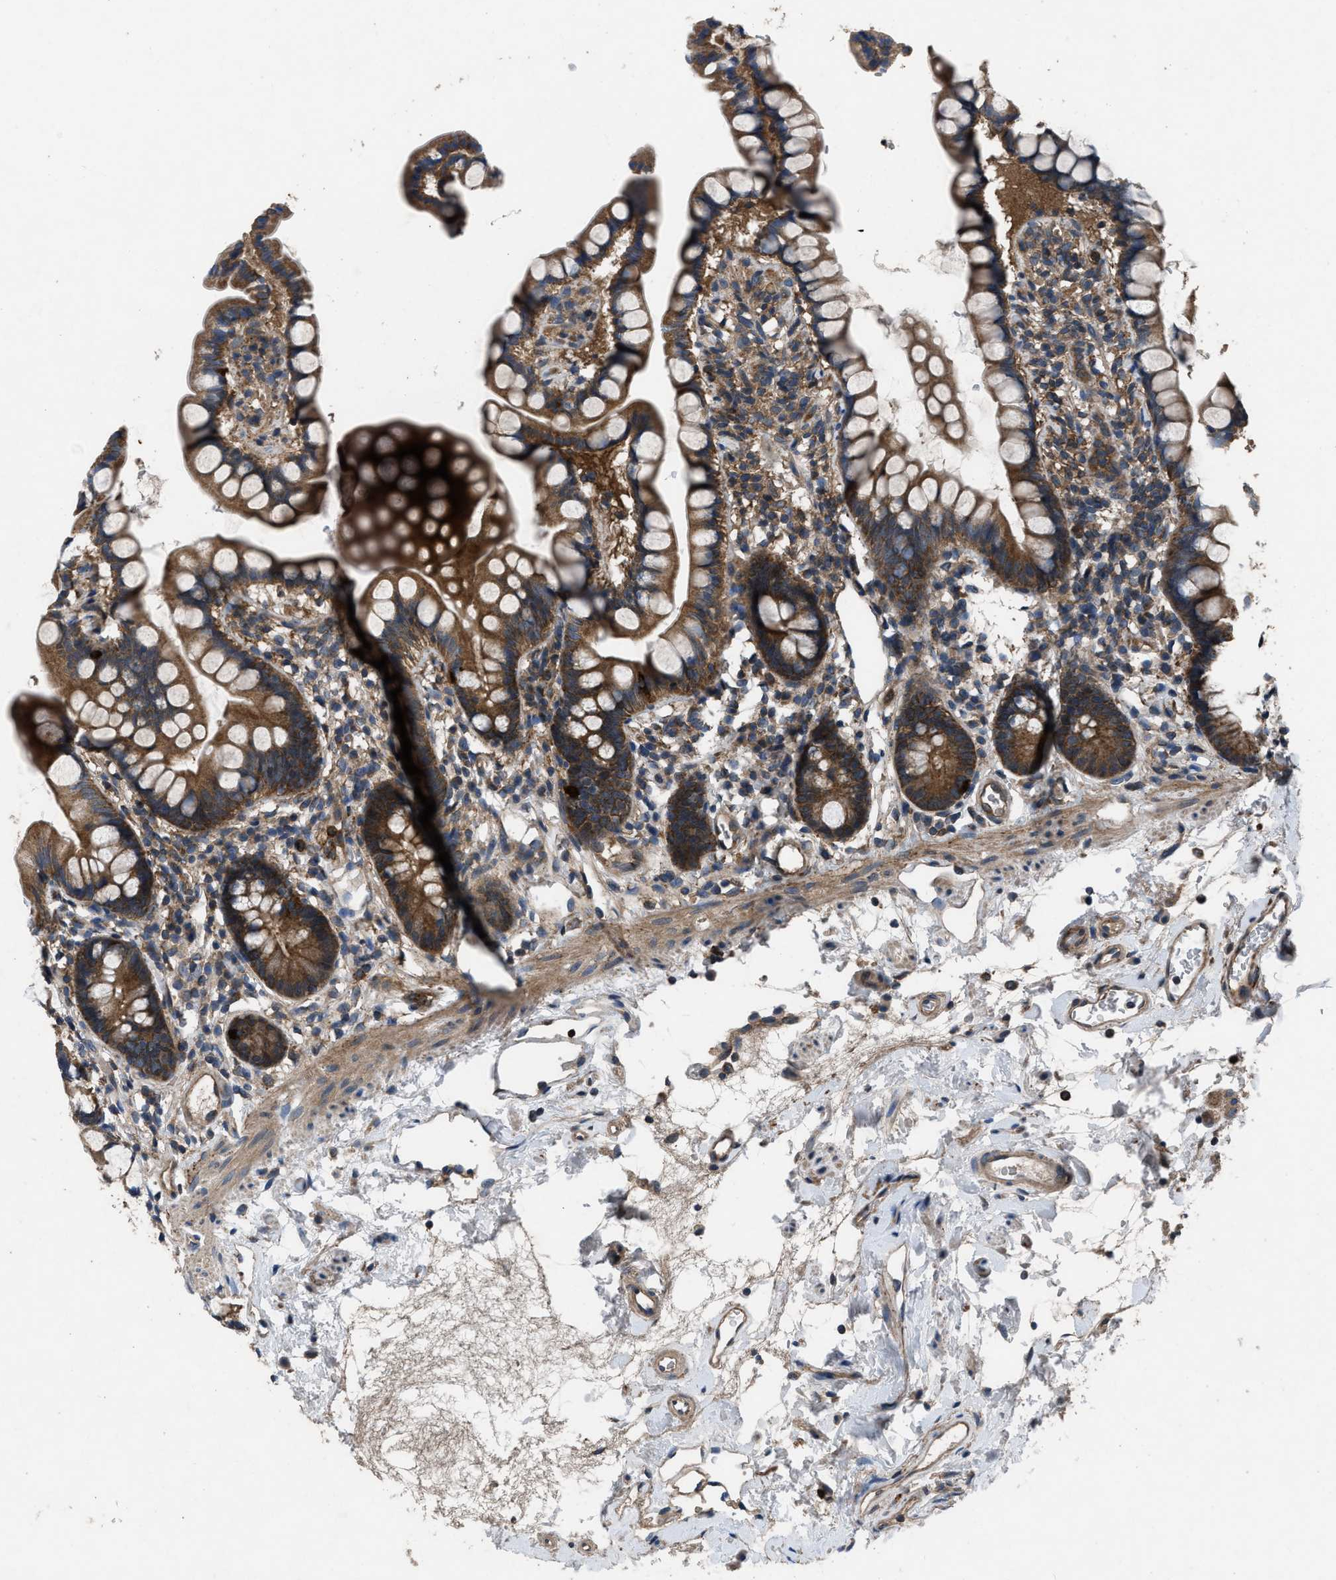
{"staining": {"intensity": "moderate", "quantity": ">75%", "location": "cytoplasmic/membranous"}, "tissue": "small intestine", "cell_type": "Glandular cells", "image_type": "normal", "snomed": [{"axis": "morphology", "description": "Normal tissue, NOS"}, {"axis": "topography", "description": "Small intestine"}], "caption": "Glandular cells exhibit moderate cytoplasmic/membranous staining in approximately >75% of cells in unremarkable small intestine. (IHC, brightfield microscopy, high magnification).", "gene": "USP25", "patient": {"sex": "female", "age": 84}}